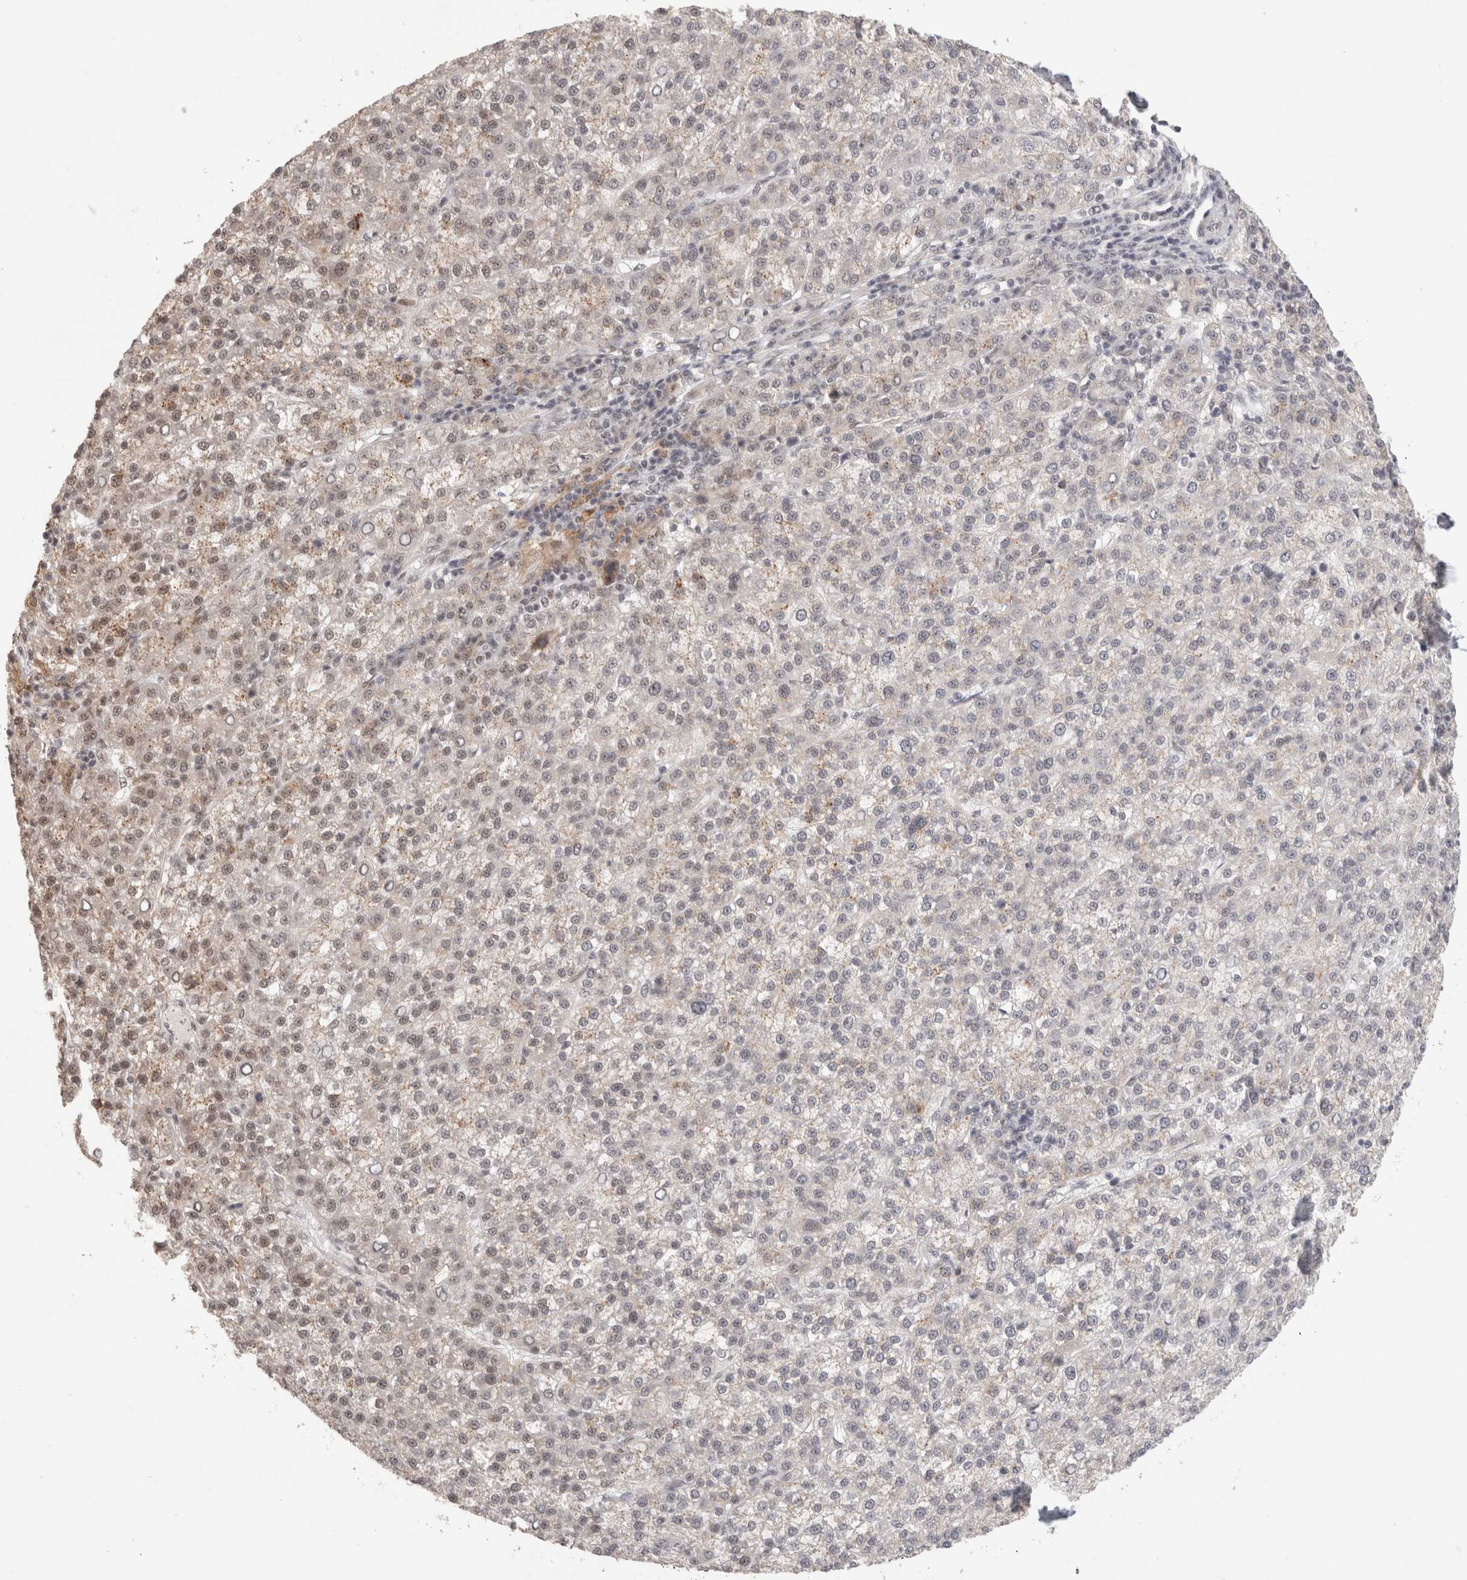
{"staining": {"intensity": "weak", "quantity": "<25%", "location": "cytoplasmic/membranous"}, "tissue": "liver cancer", "cell_type": "Tumor cells", "image_type": "cancer", "snomed": [{"axis": "morphology", "description": "Carcinoma, Hepatocellular, NOS"}, {"axis": "topography", "description": "Liver"}], "caption": "Tumor cells show no significant staining in liver cancer (hepatocellular carcinoma).", "gene": "ZNF830", "patient": {"sex": "female", "age": 58}}